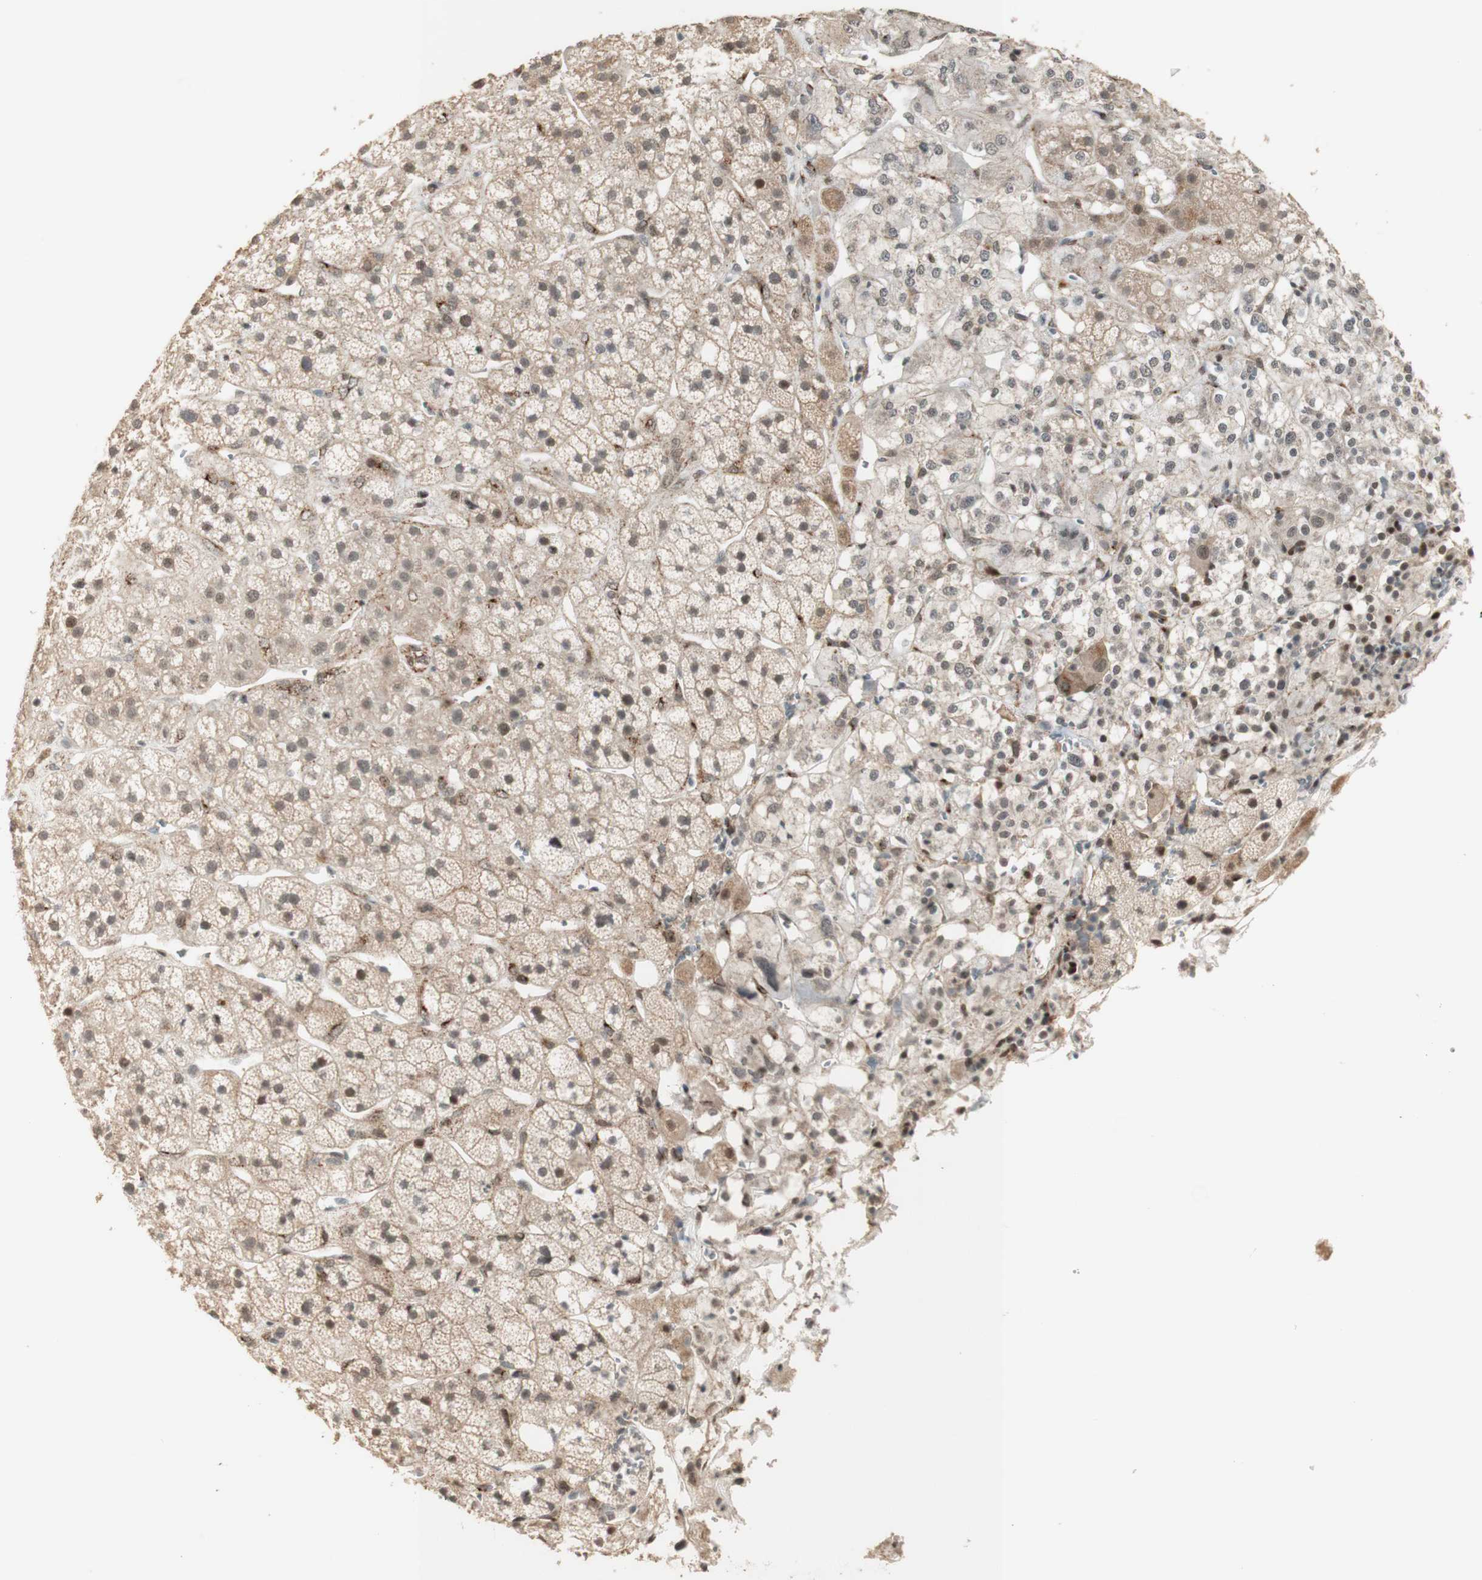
{"staining": {"intensity": "weak", "quantity": "25%-75%", "location": "cytoplasmic/membranous"}, "tissue": "adrenal gland", "cell_type": "Glandular cells", "image_type": "normal", "snomed": [{"axis": "morphology", "description": "Normal tissue, NOS"}, {"axis": "topography", "description": "Adrenal gland"}], "caption": "Immunohistochemical staining of unremarkable human adrenal gland reveals low levels of weak cytoplasmic/membranous staining in about 25%-75% of glandular cells. (DAB IHC with brightfield microscopy, high magnification).", "gene": "FOXP1", "patient": {"sex": "male", "age": 56}}